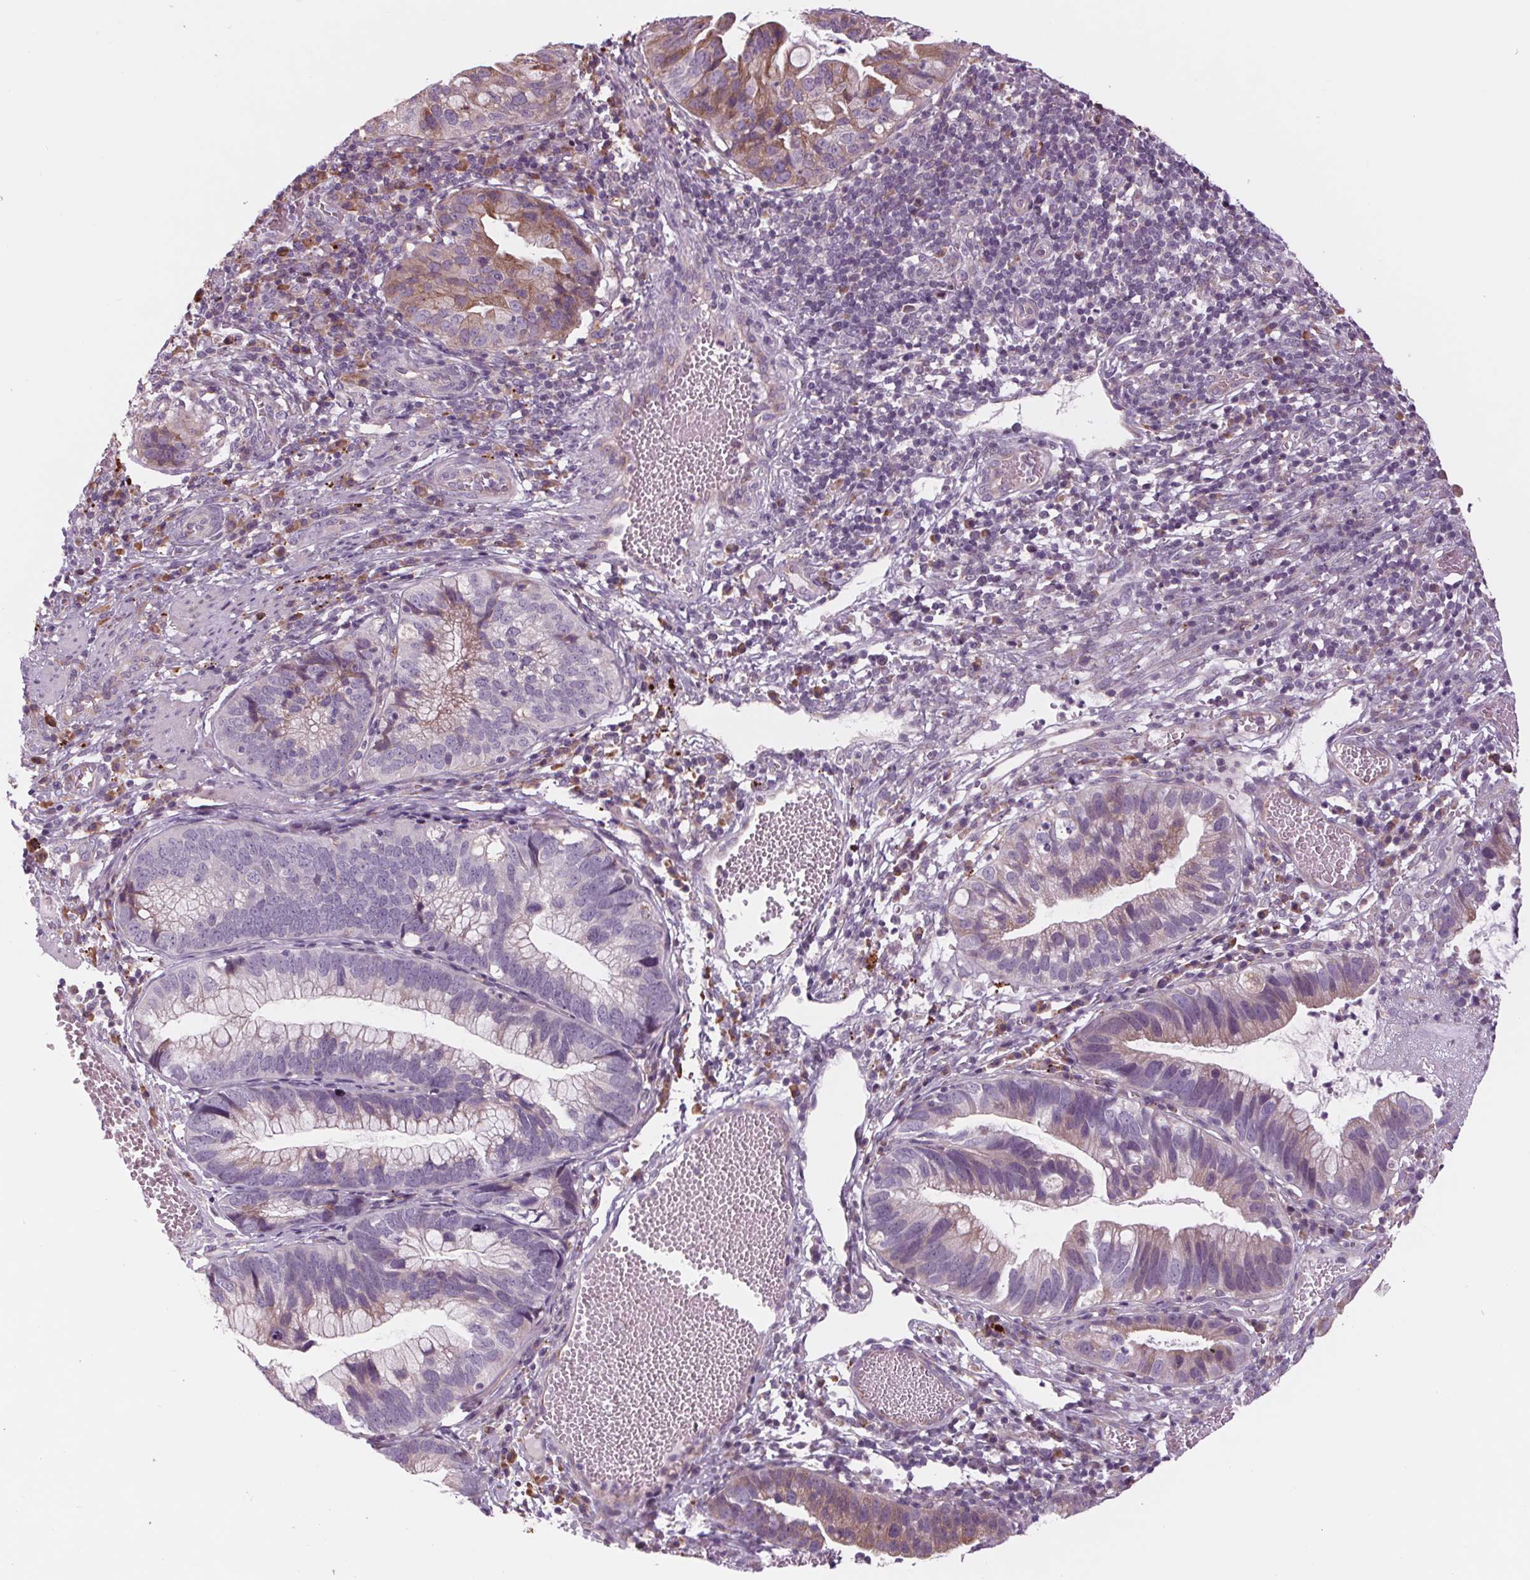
{"staining": {"intensity": "moderate", "quantity": "<25%", "location": "cytoplasmic/membranous"}, "tissue": "cervical cancer", "cell_type": "Tumor cells", "image_type": "cancer", "snomed": [{"axis": "morphology", "description": "Adenocarcinoma, NOS"}, {"axis": "topography", "description": "Cervix"}], "caption": "Adenocarcinoma (cervical) stained for a protein (brown) reveals moderate cytoplasmic/membranous positive staining in about <25% of tumor cells.", "gene": "SAMD5", "patient": {"sex": "female", "age": 34}}